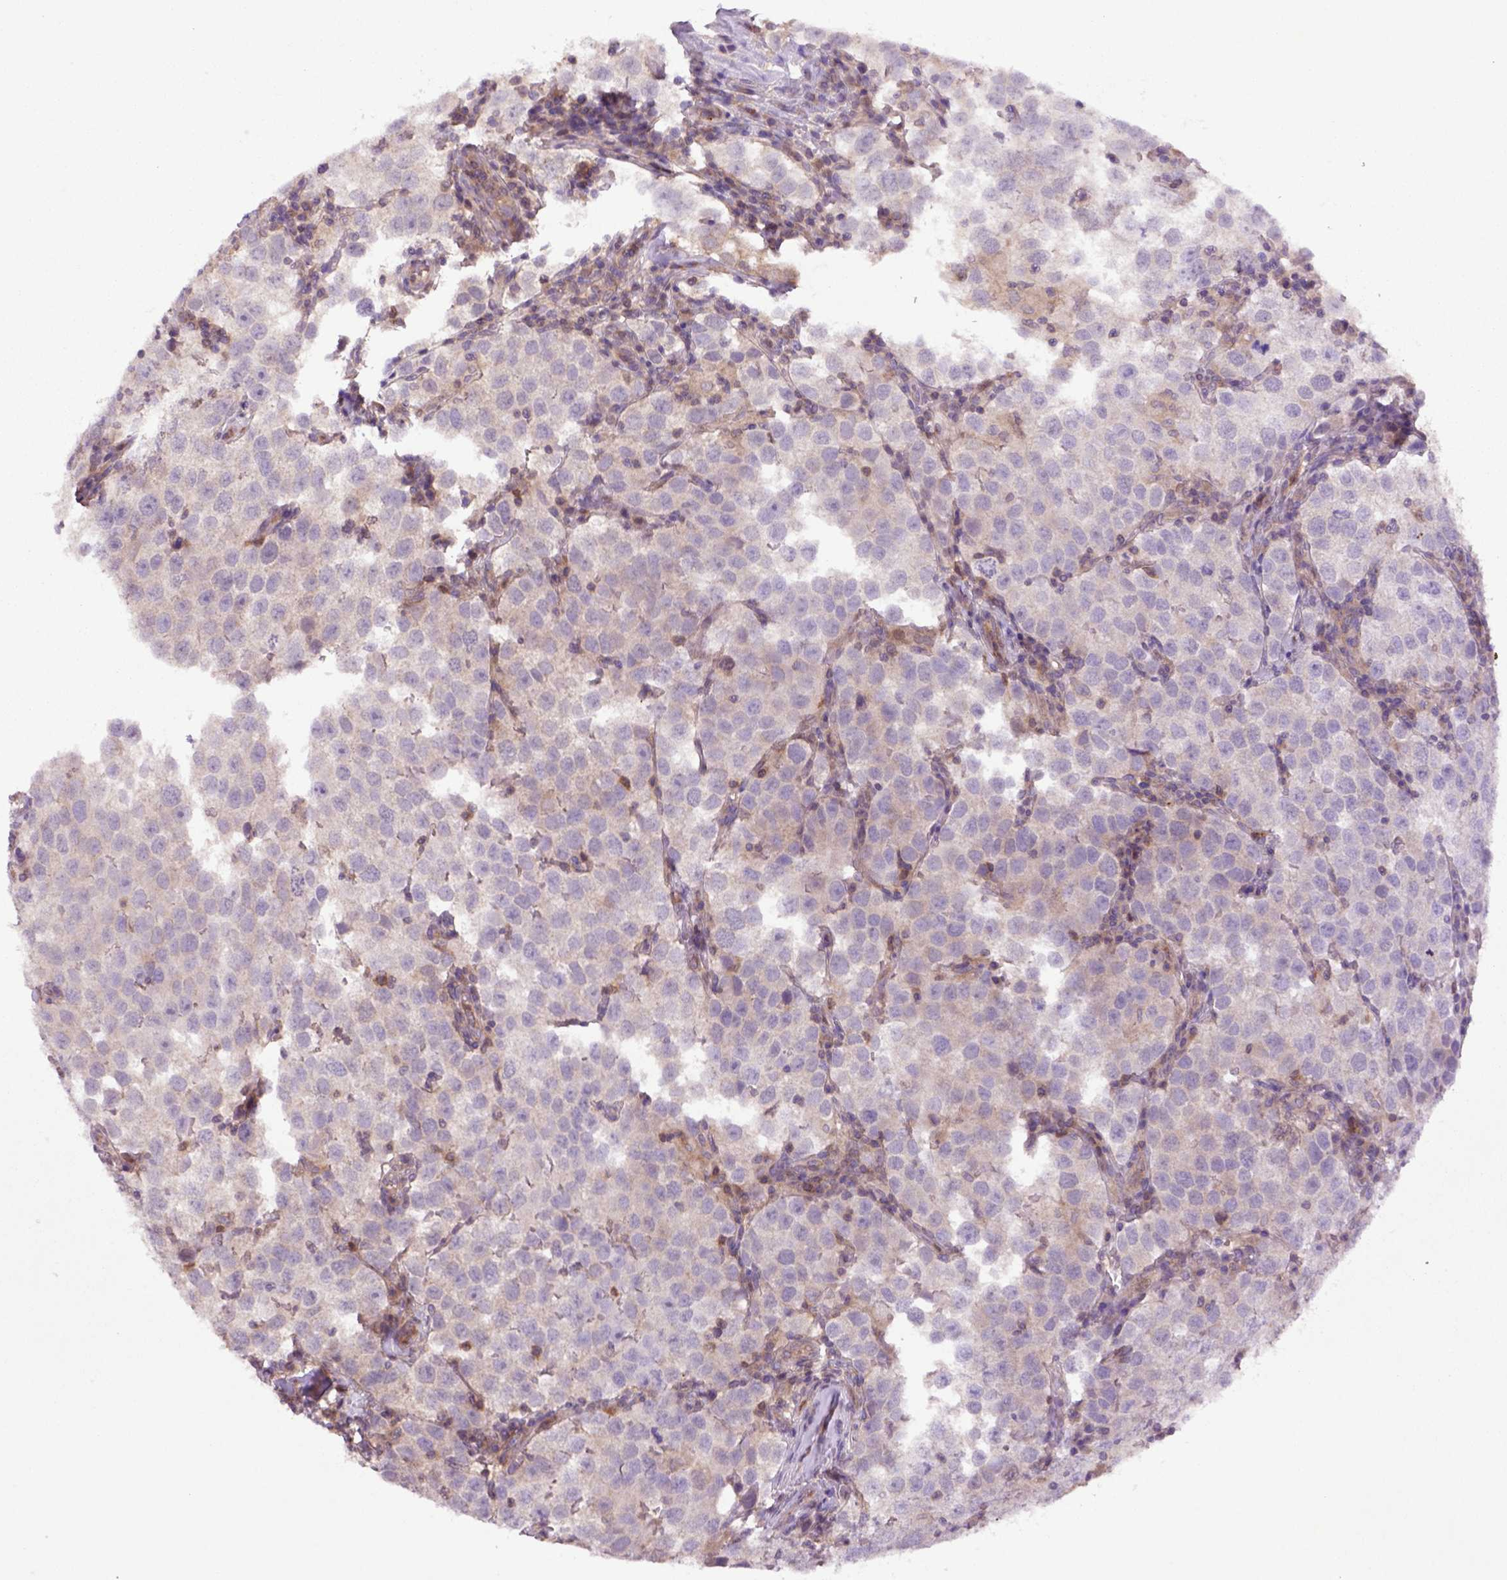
{"staining": {"intensity": "weak", "quantity": "25%-75%", "location": "cytoplasmic/membranous"}, "tissue": "testis cancer", "cell_type": "Tumor cells", "image_type": "cancer", "snomed": [{"axis": "morphology", "description": "Seminoma, NOS"}, {"axis": "topography", "description": "Testis"}], "caption": "An image showing weak cytoplasmic/membranous expression in approximately 25%-75% of tumor cells in testis cancer, as visualized by brown immunohistochemical staining.", "gene": "HSPBP1", "patient": {"sex": "male", "age": 37}}